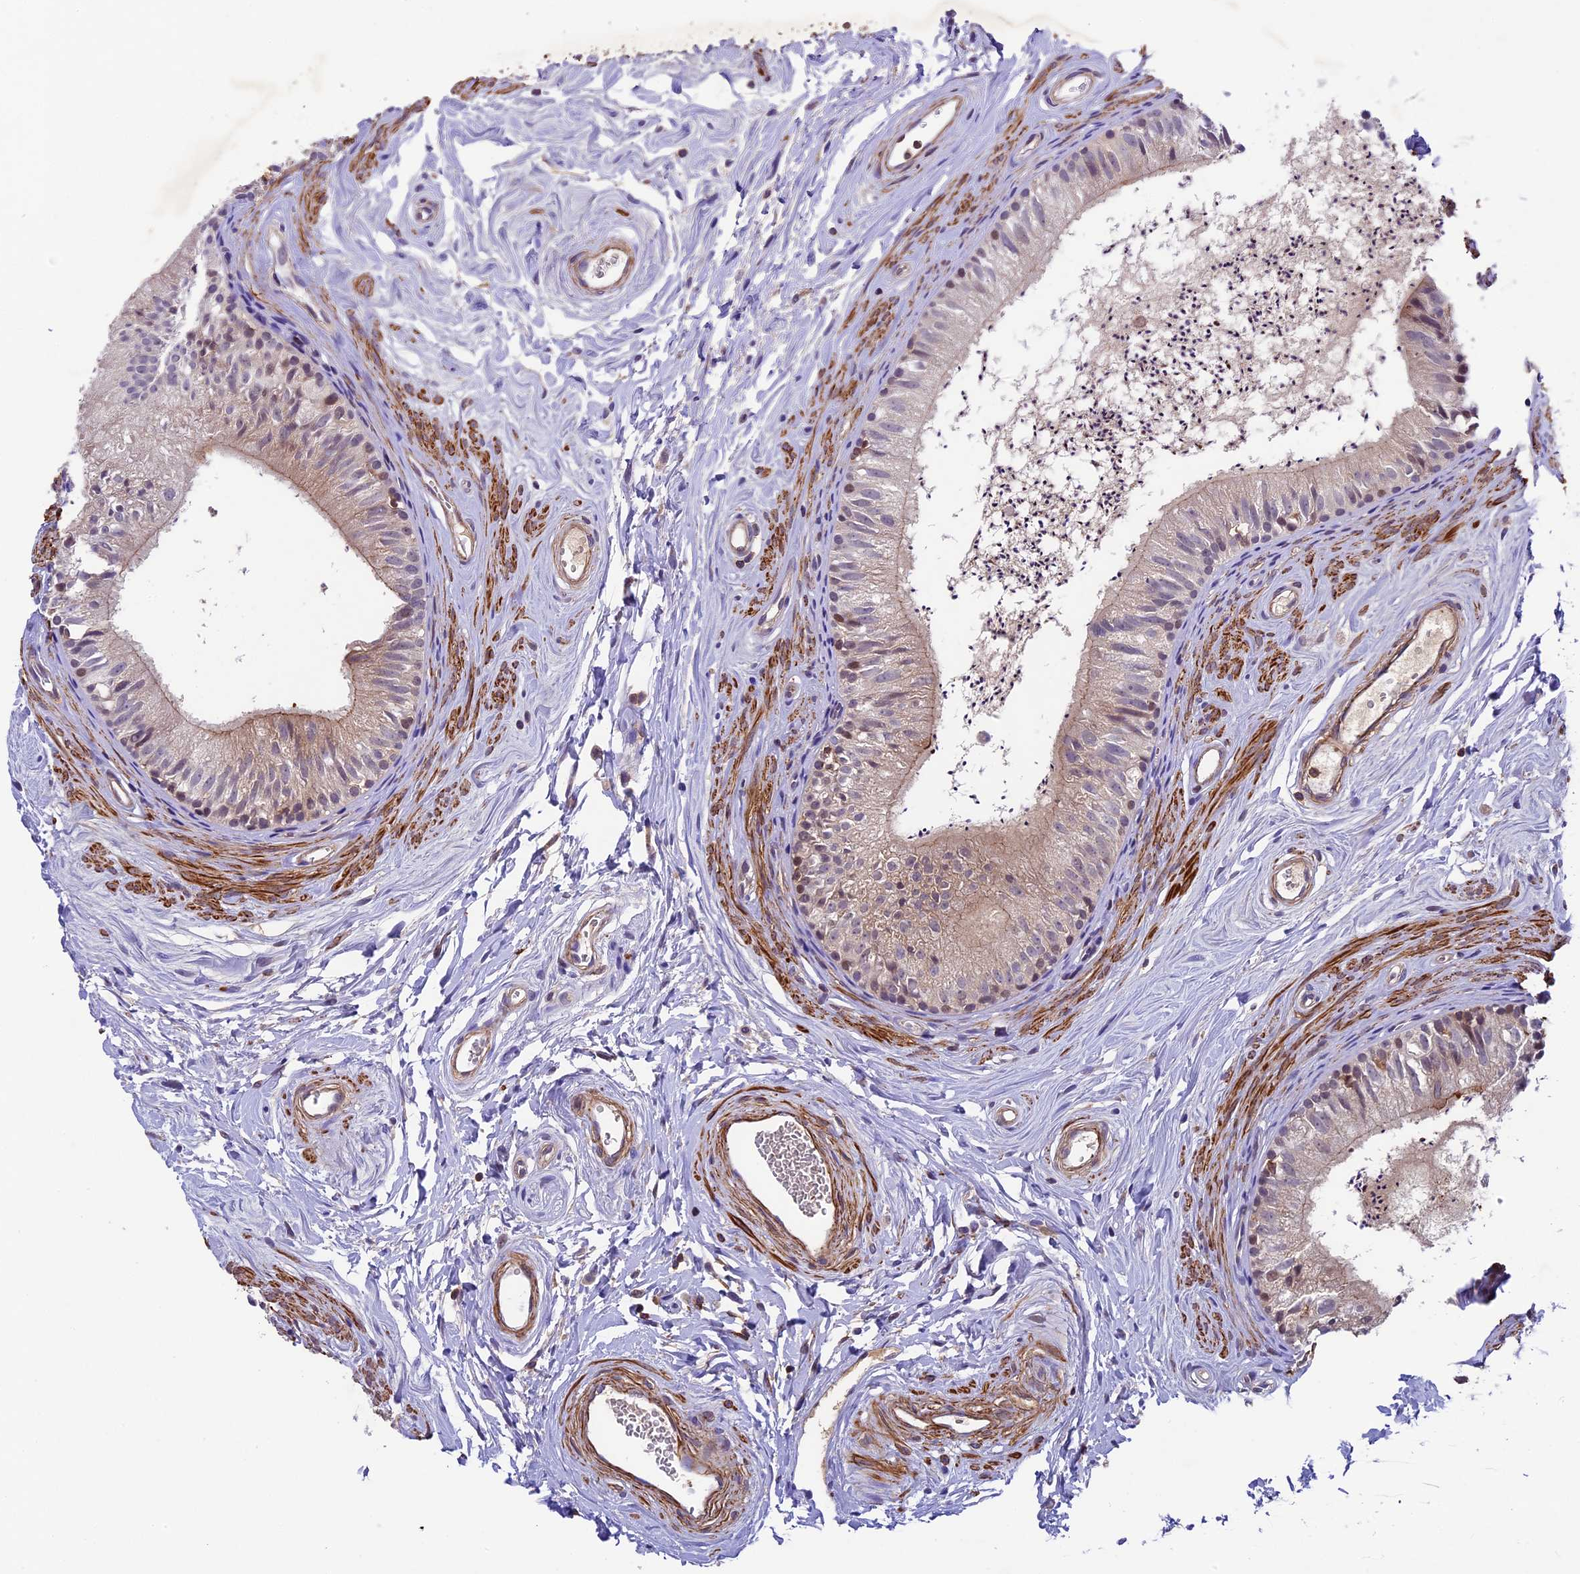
{"staining": {"intensity": "weak", "quantity": "<25%", "location": "cytoplasmic/membranous"}, "tissue": "epididymis", "cell_type": "Glandular cells", "image_type": "normal", "snomed": [{"axis": "morphology", "description": "Normal tissue, NOS"}, {"axis": "topography", "description": "Epididymis"}], "caption": "An immunohistochemistry photomicrograph of normal epididymis is shown. There is no staining in glandular cells of epididymis. (DAB IHC with hematoxylin counter stain).", "gene": "TBC1D1", "patient": {"sex": "male", "age": 56}}